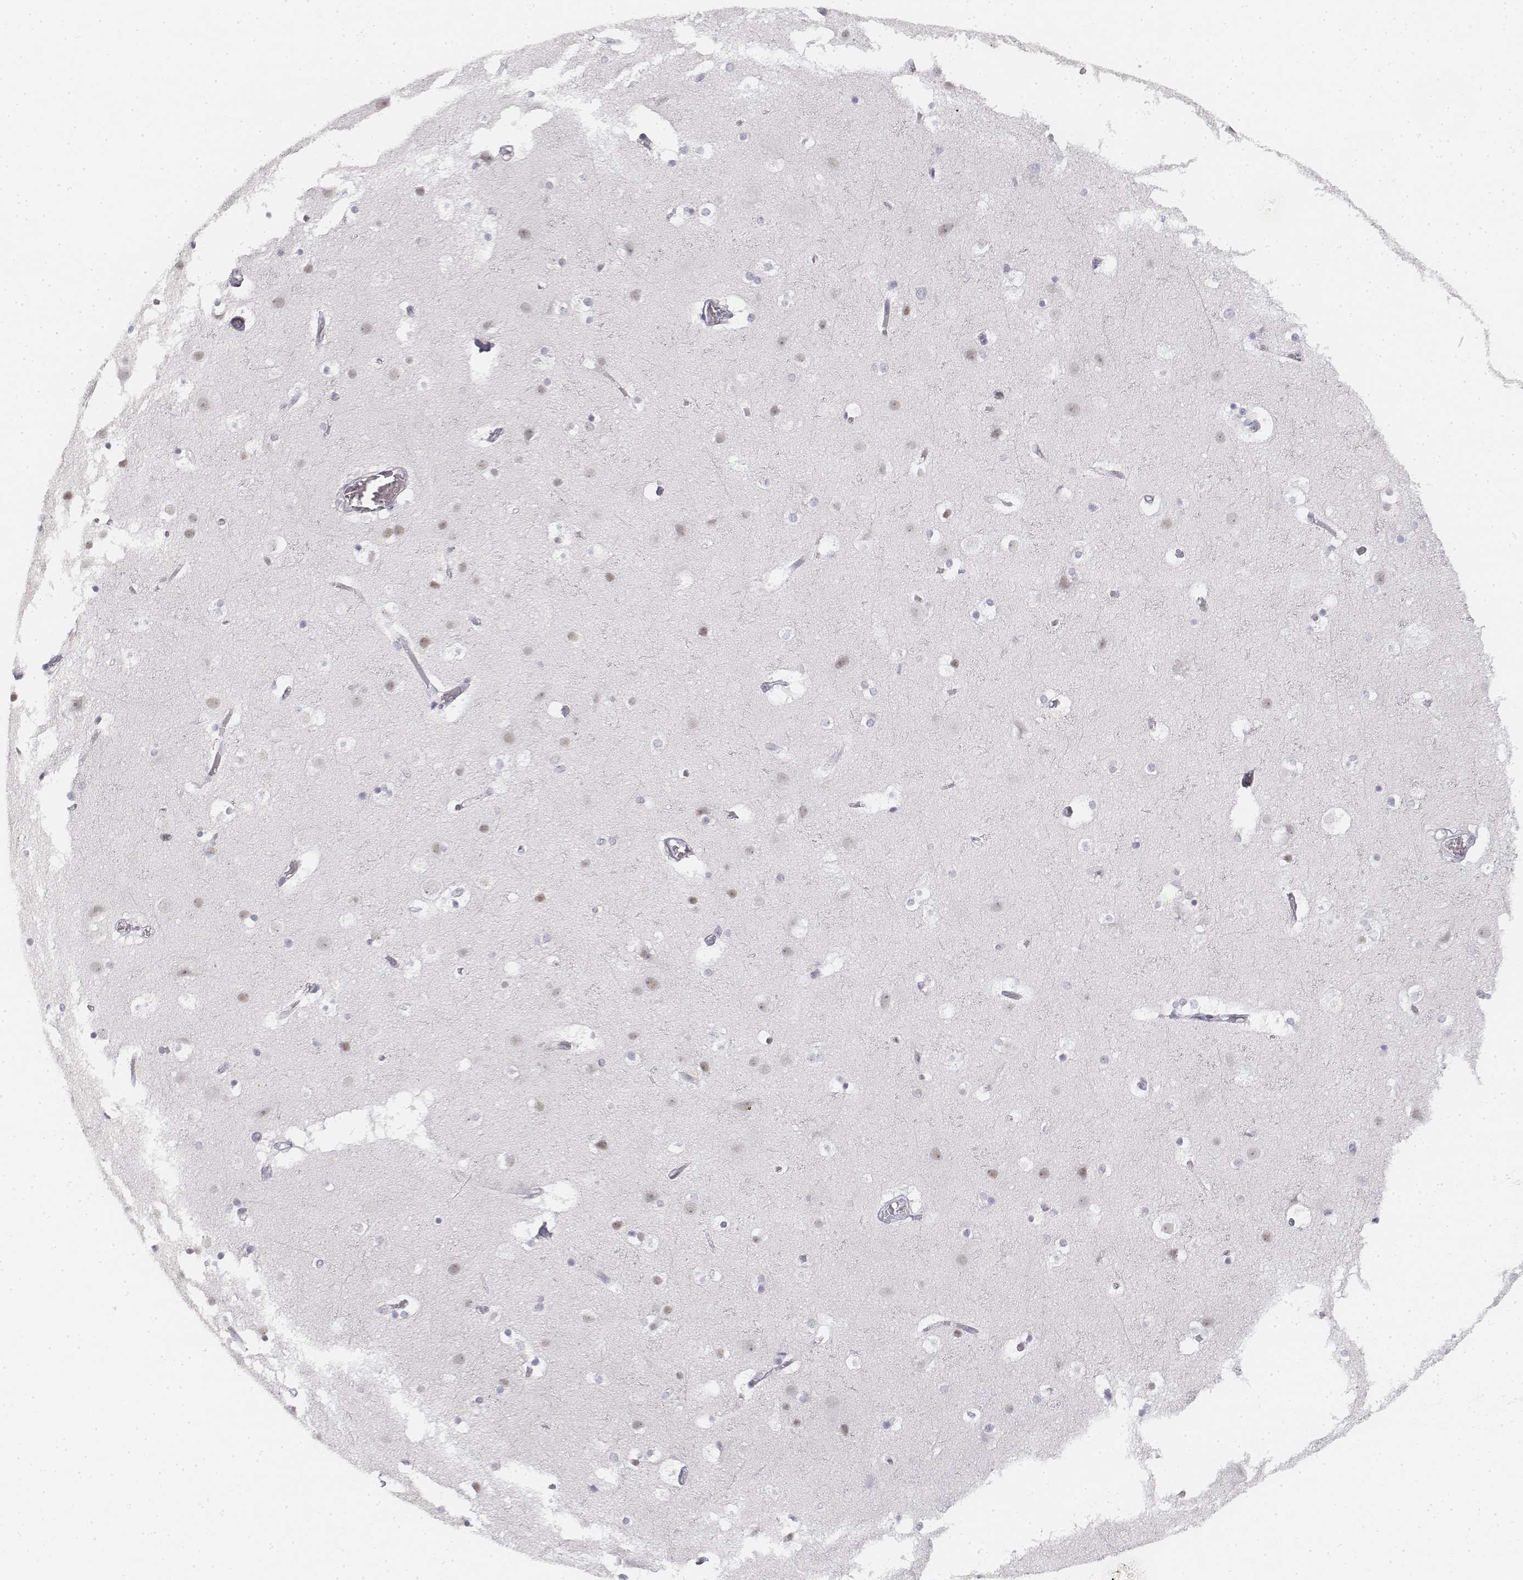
{"staining": {"intensity": "negative", "quantity": "none", "location": "none"}, "tissue": "cerebral cortex", "cell_type": "Endothelial cells", "image_type": "normal", "snomed": [{"axis": "morphology", "description": "Normal tissue, NOS"}, {"axis": "topography", "description": "Cerebral cortex"}], "caption": "Image shows no protein staining in endothelial cells of normal cerebral cortex.", "gene": "KRTAP2", "patient": {"sex": "female", "age": 52}}